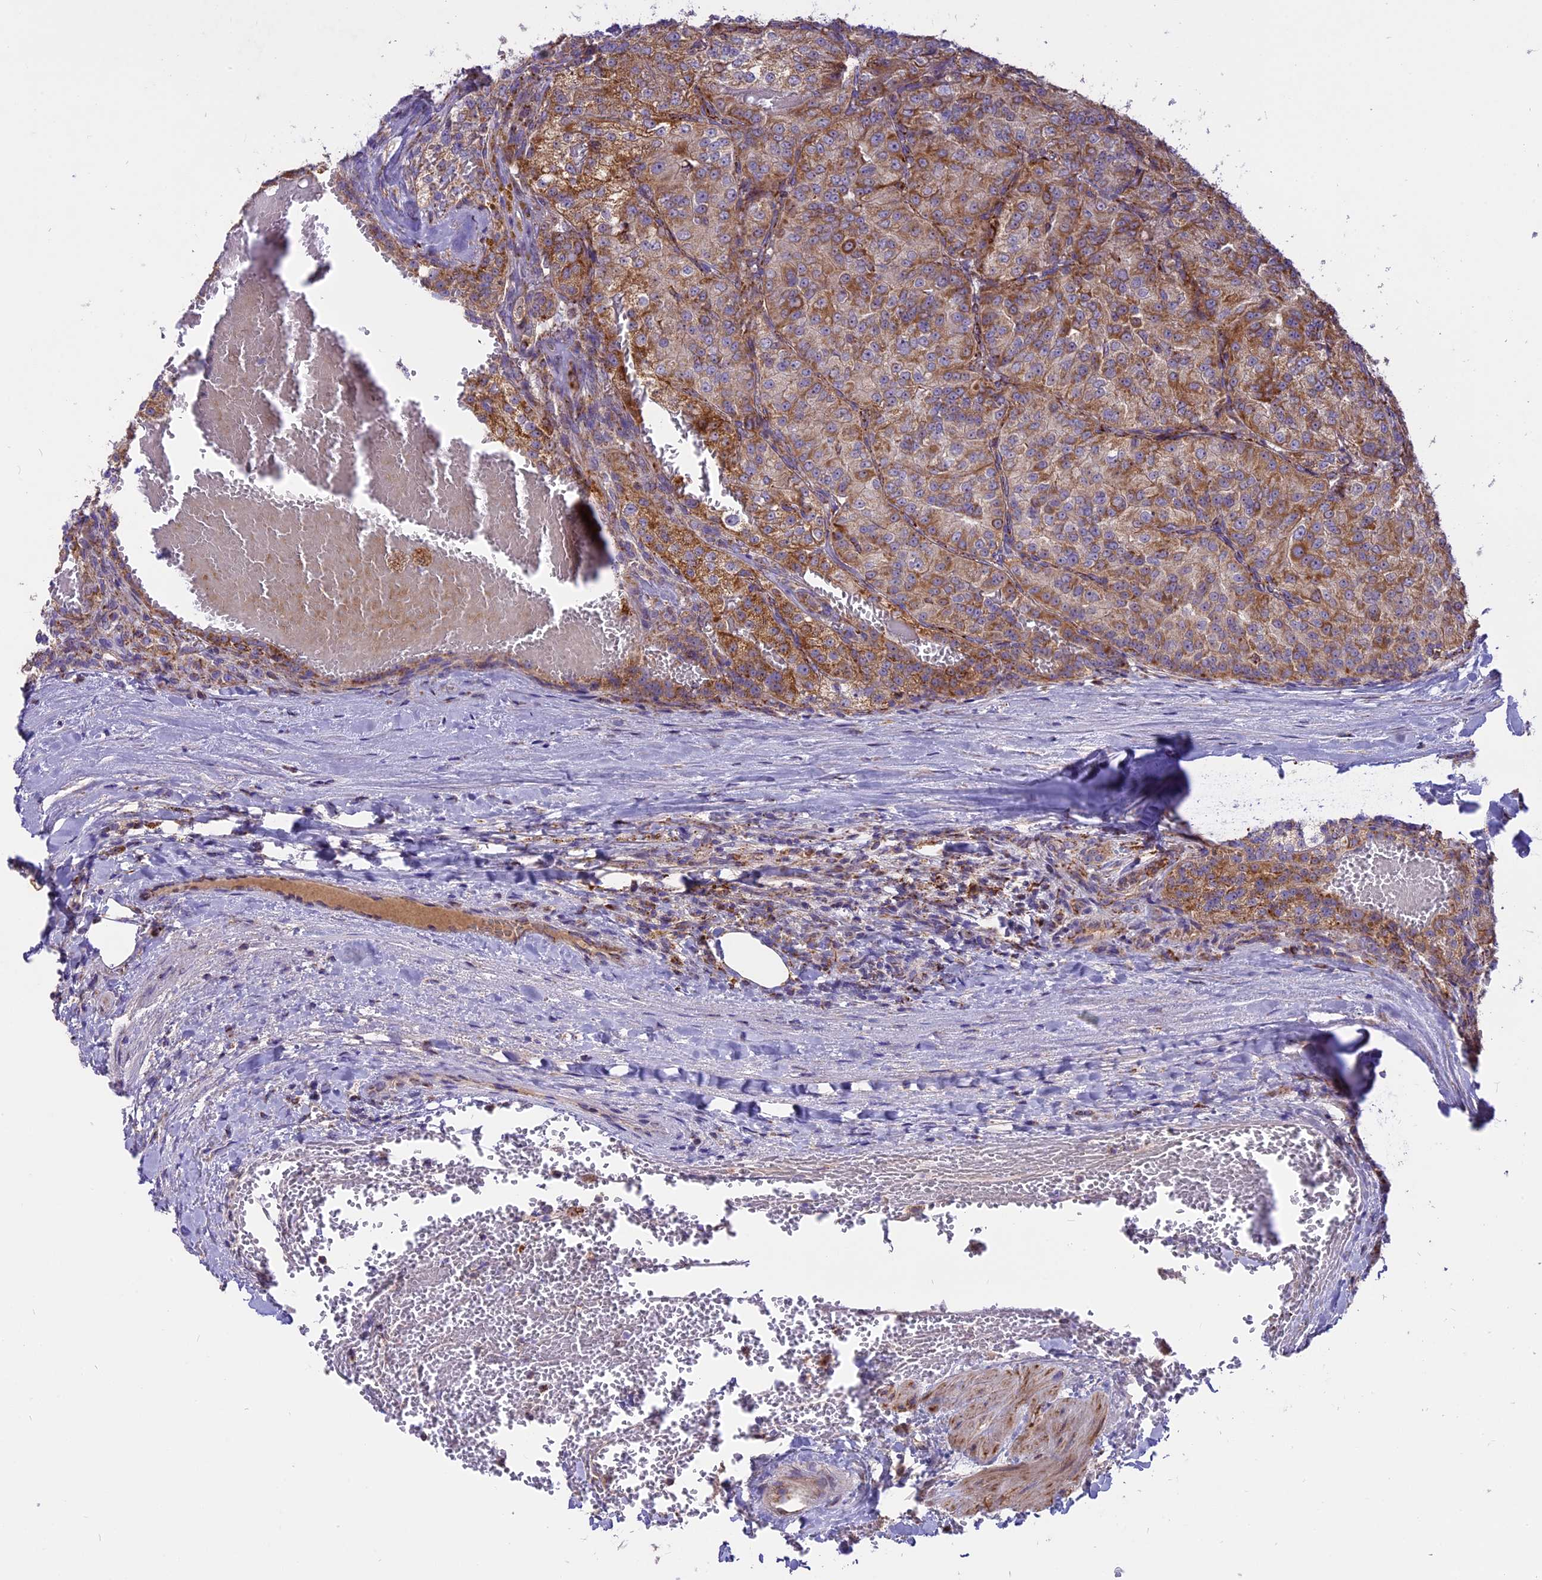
{"staining": {"intensity": "moderate", "quantity": ">75%", "location": "cytoplasmic/membranous"}, "tissue": "renal cancer", "cell_type": "Tumor cells", "image_type": "cancer", "snomed": [{"axis": "morphology", "description": "Adenocarcinoma, NOS"}, {"axis": "topography", "description": "Kidney"}], "caption": "IHC (DAB (3,3'-diaminobenzidine)) staining of human renal cancer reveals moderate cytoplasmic/membranous protein positivity in about >75% of tumor cells.", "gene": "COX17", "patient": {"sex": "female", "age": 63}}